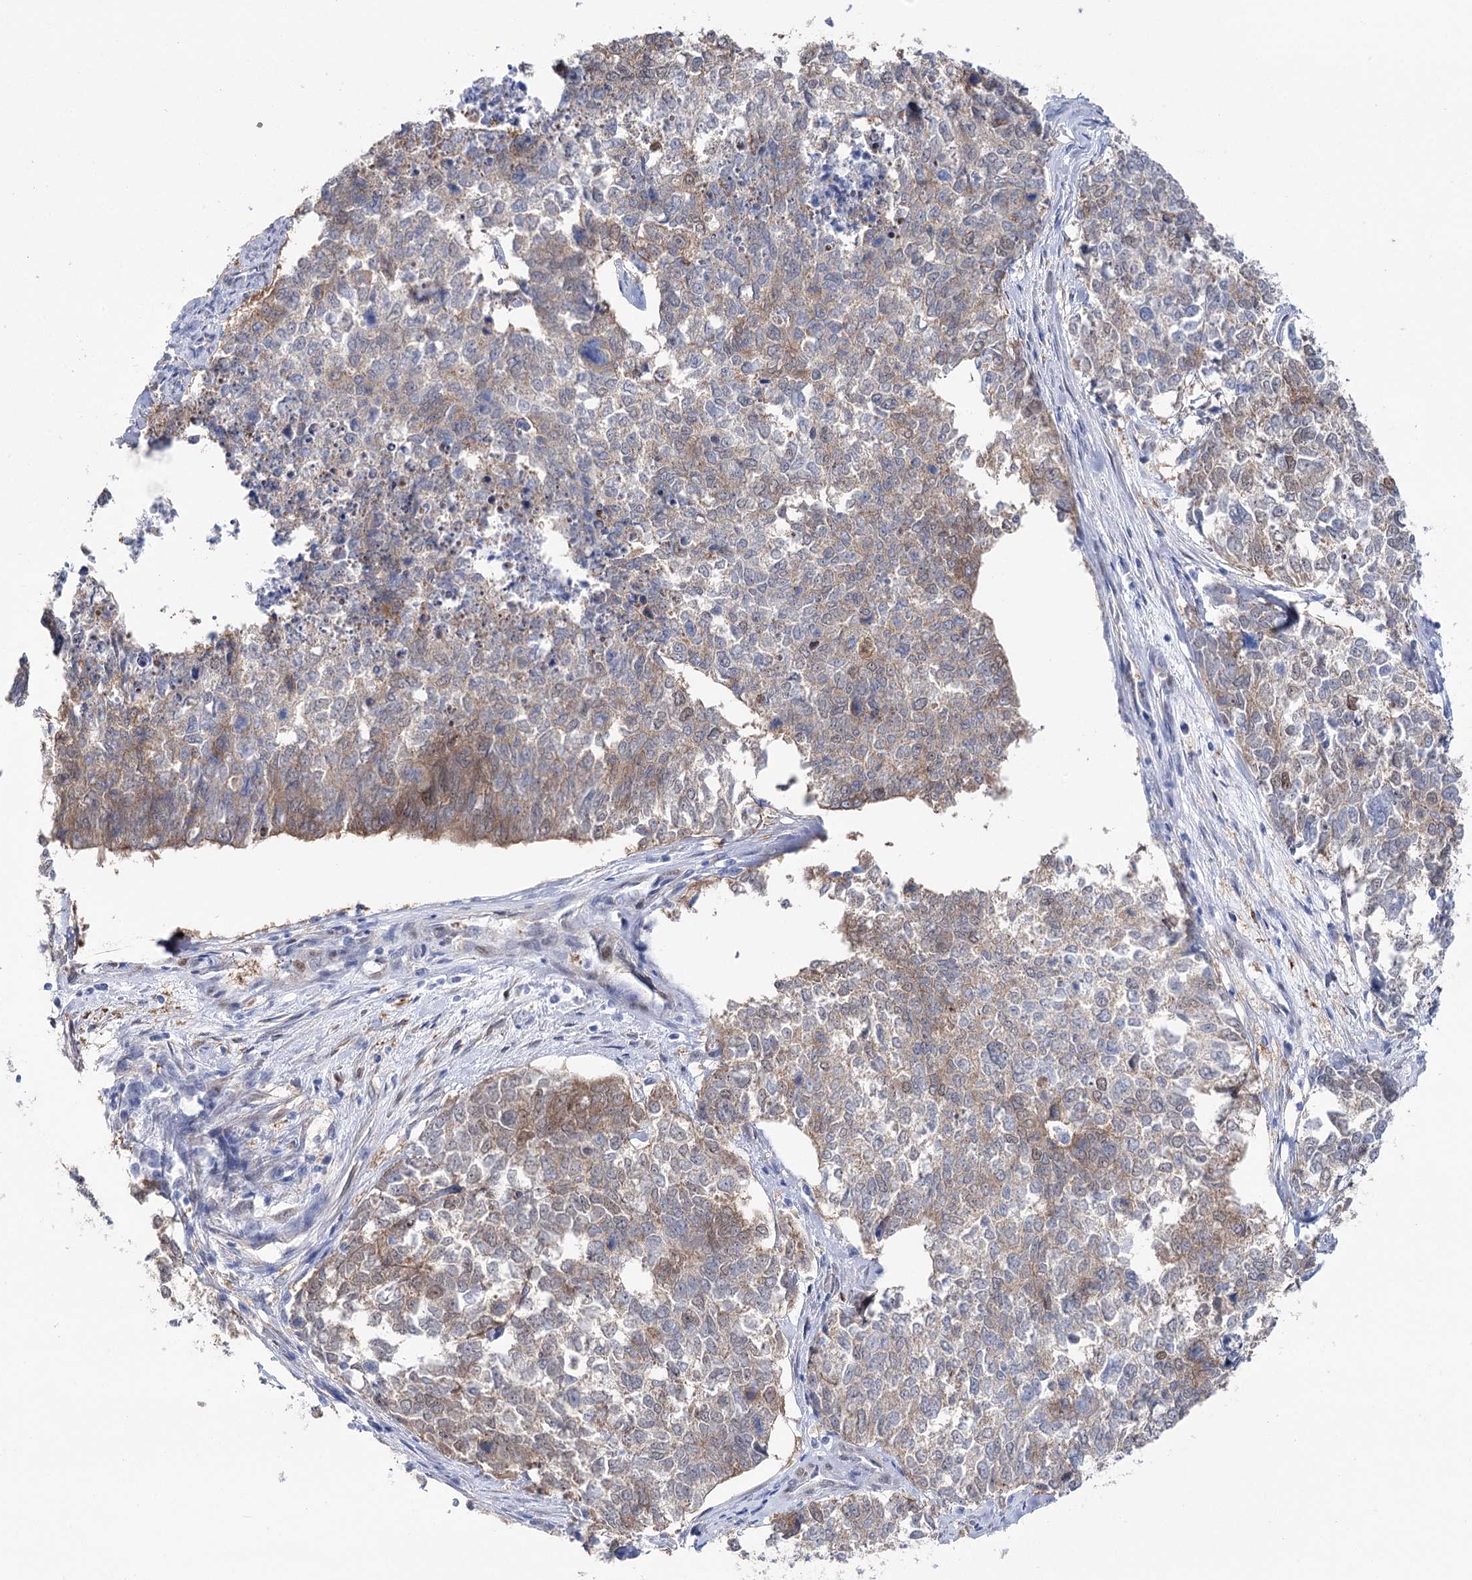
{"staining": {"intensity": "moderate", "quantity": "<25%", "location": "cytoplasmic/membranous"}, "tissue": "cervical cancer", "cell_type": "Tumor cells", "image_type": "cancer", "snomed": [{"axis": "morphology", "description": "Squamous cell carcinoma, NOS"}, {"axis": "topography", "description": "Cervix"}], "caption": "High-magnification brightfield microscopy of cervical cancer (squamous cell carcinoma) stained with DAB (3,3'-diaminobenzidine) (brown) and counterstained with hematoxylin (blue). tumor cells exhibit moderate cytoplasmic/membranous expression is appreciated in about<25% of cells.", "gene": "UGDH", "patient": {"sex": "female", "age": 63}}